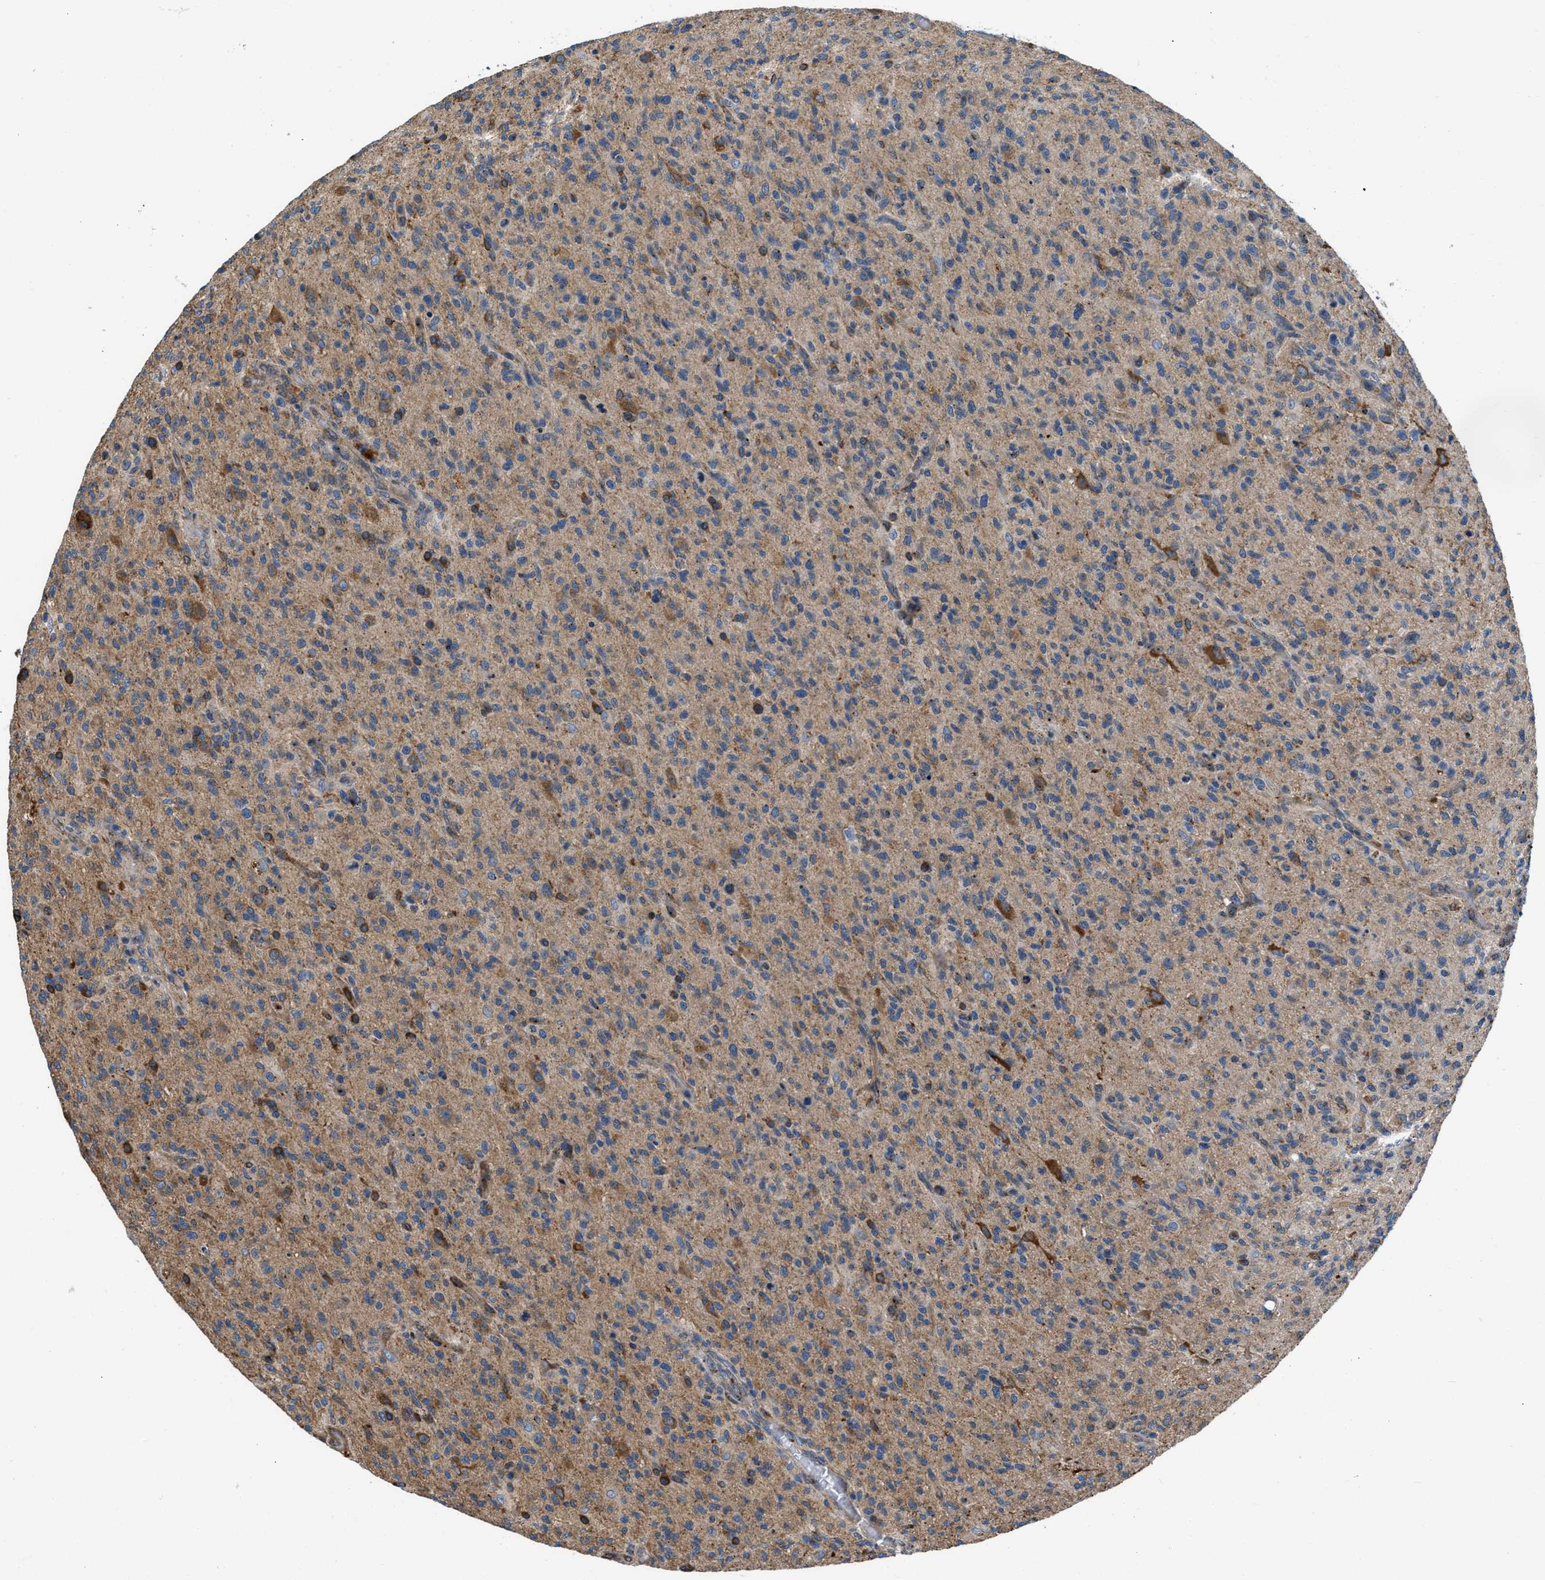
{"staining": {"intensity": "moderate", "quantity": ">75%", "location": "cytoplasmic/membranous"}, "tissue": "glioma", "cell_type": "Tumor cells", "image_type": "cancer", "snomed": [{"axis": "morphology", "description": "Glioma, malignant, High grade"}, {"axis": "topography", "description": "Brain"}], "caption": "DAB immunohistochemical staining of glioma displays moderate cytoplasmic/membranous protein staining in about >75% of tumor cells. (DAB IHC, brown staining for protein, blue staining for nuclei).", "gene": "ARL6IP5", "patient": {"sex": "male", "age": 71}}